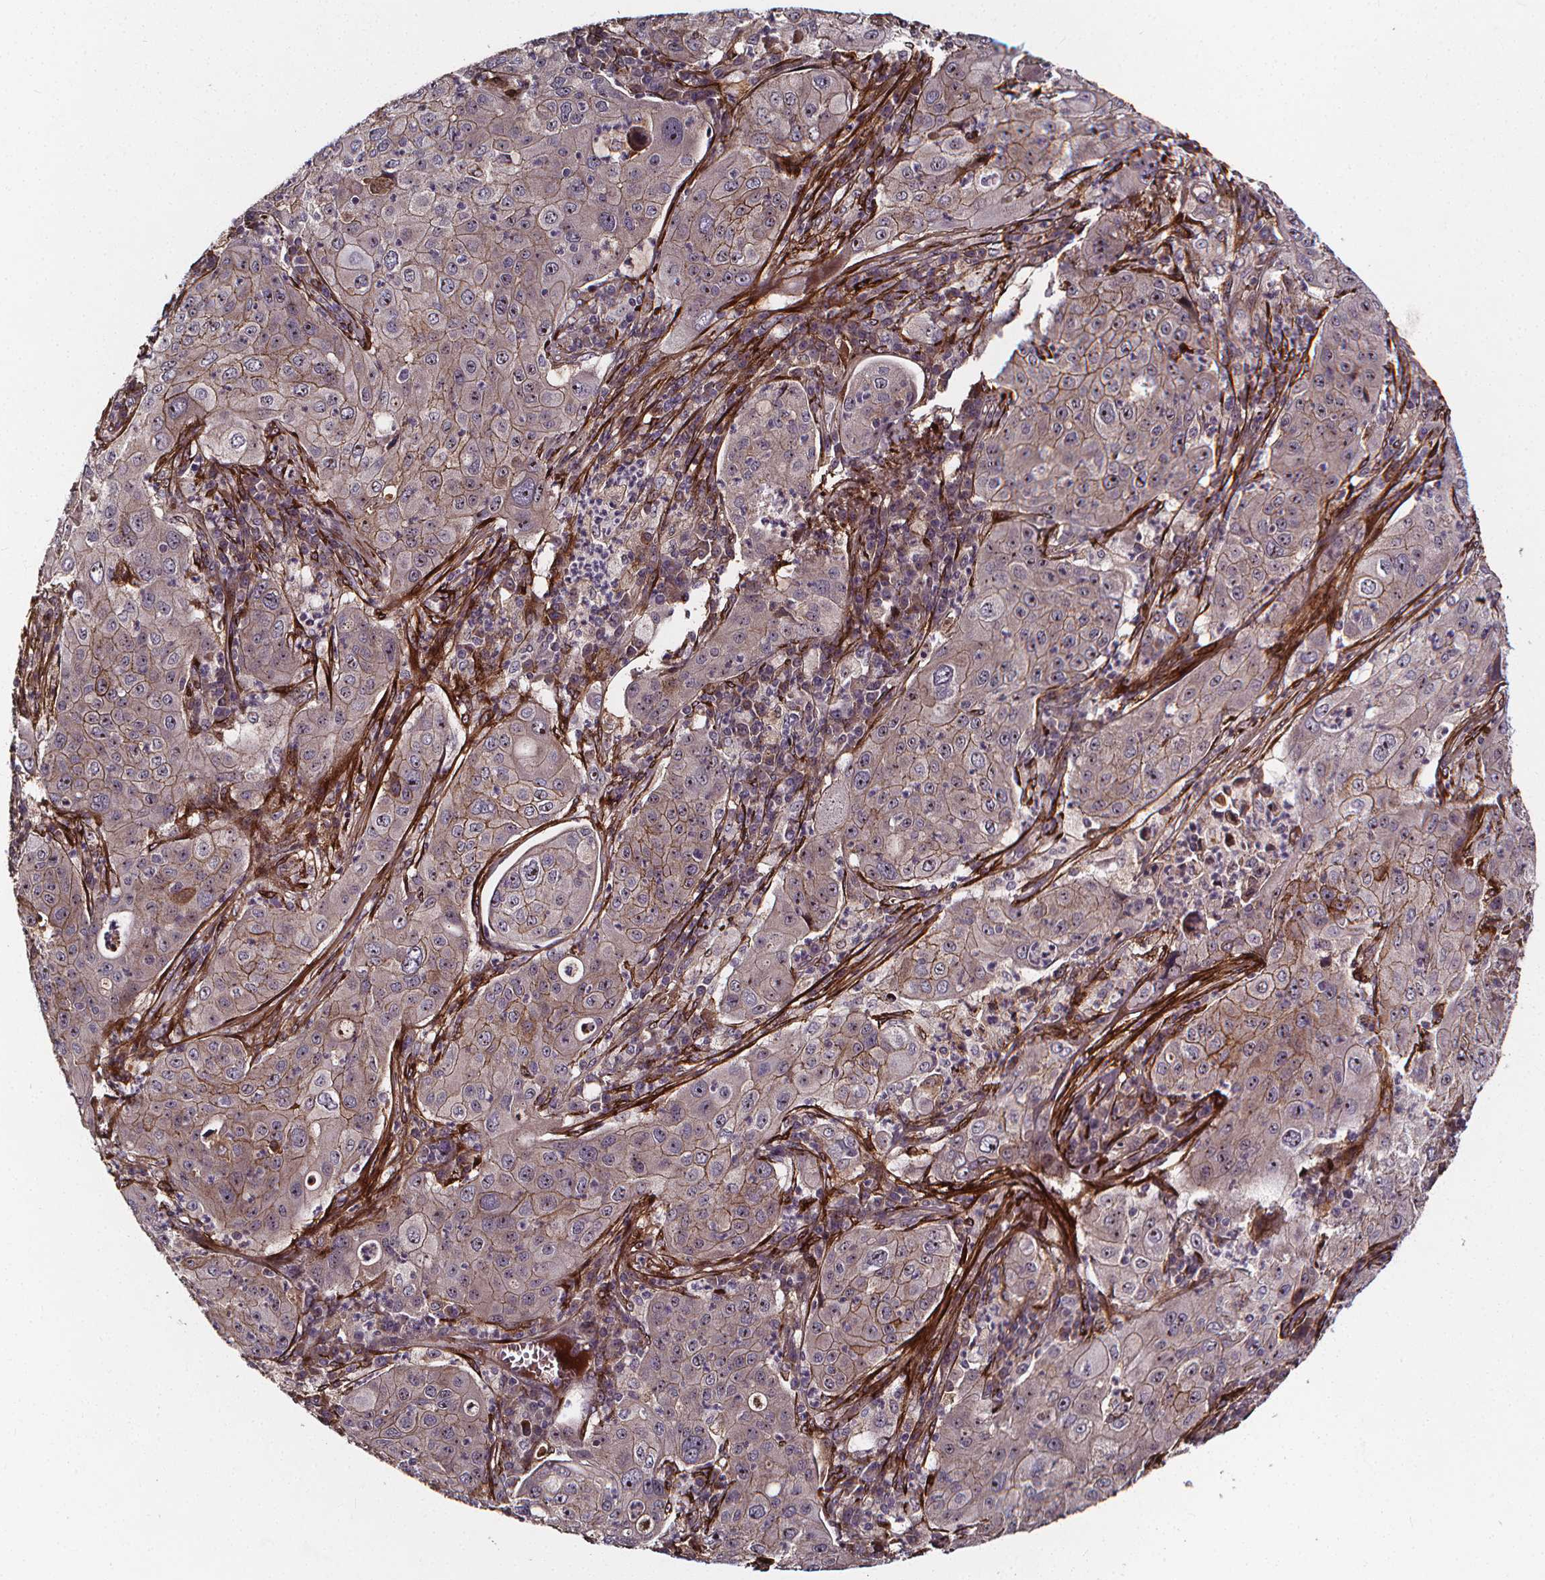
{"staining": {"intensity": "weak", "quantity": "25%-75%", "location": "cytoplasmic/membranous"}, "tissue": "lung cancer", "cell_type": "Tumor cells", "image_type": "cancer", "snomed": [{"axis": "morphology", "description": "Squamous cell carcinoma, NOS"}, {"axis": "topography", "description": "Lung"}], "caption": "Brown immunohistochemical staining in lung squamous cell carcinoma demonstrates weak cytoplasmic/membranous staining in about 25%-75% of tumor cells. (DAB (3,3'-diaminobenzidine) IHC with brightfield microscopy, high magnification).", "gene": "AEBP1", "patient": {"sex": "female", "age": 59}}